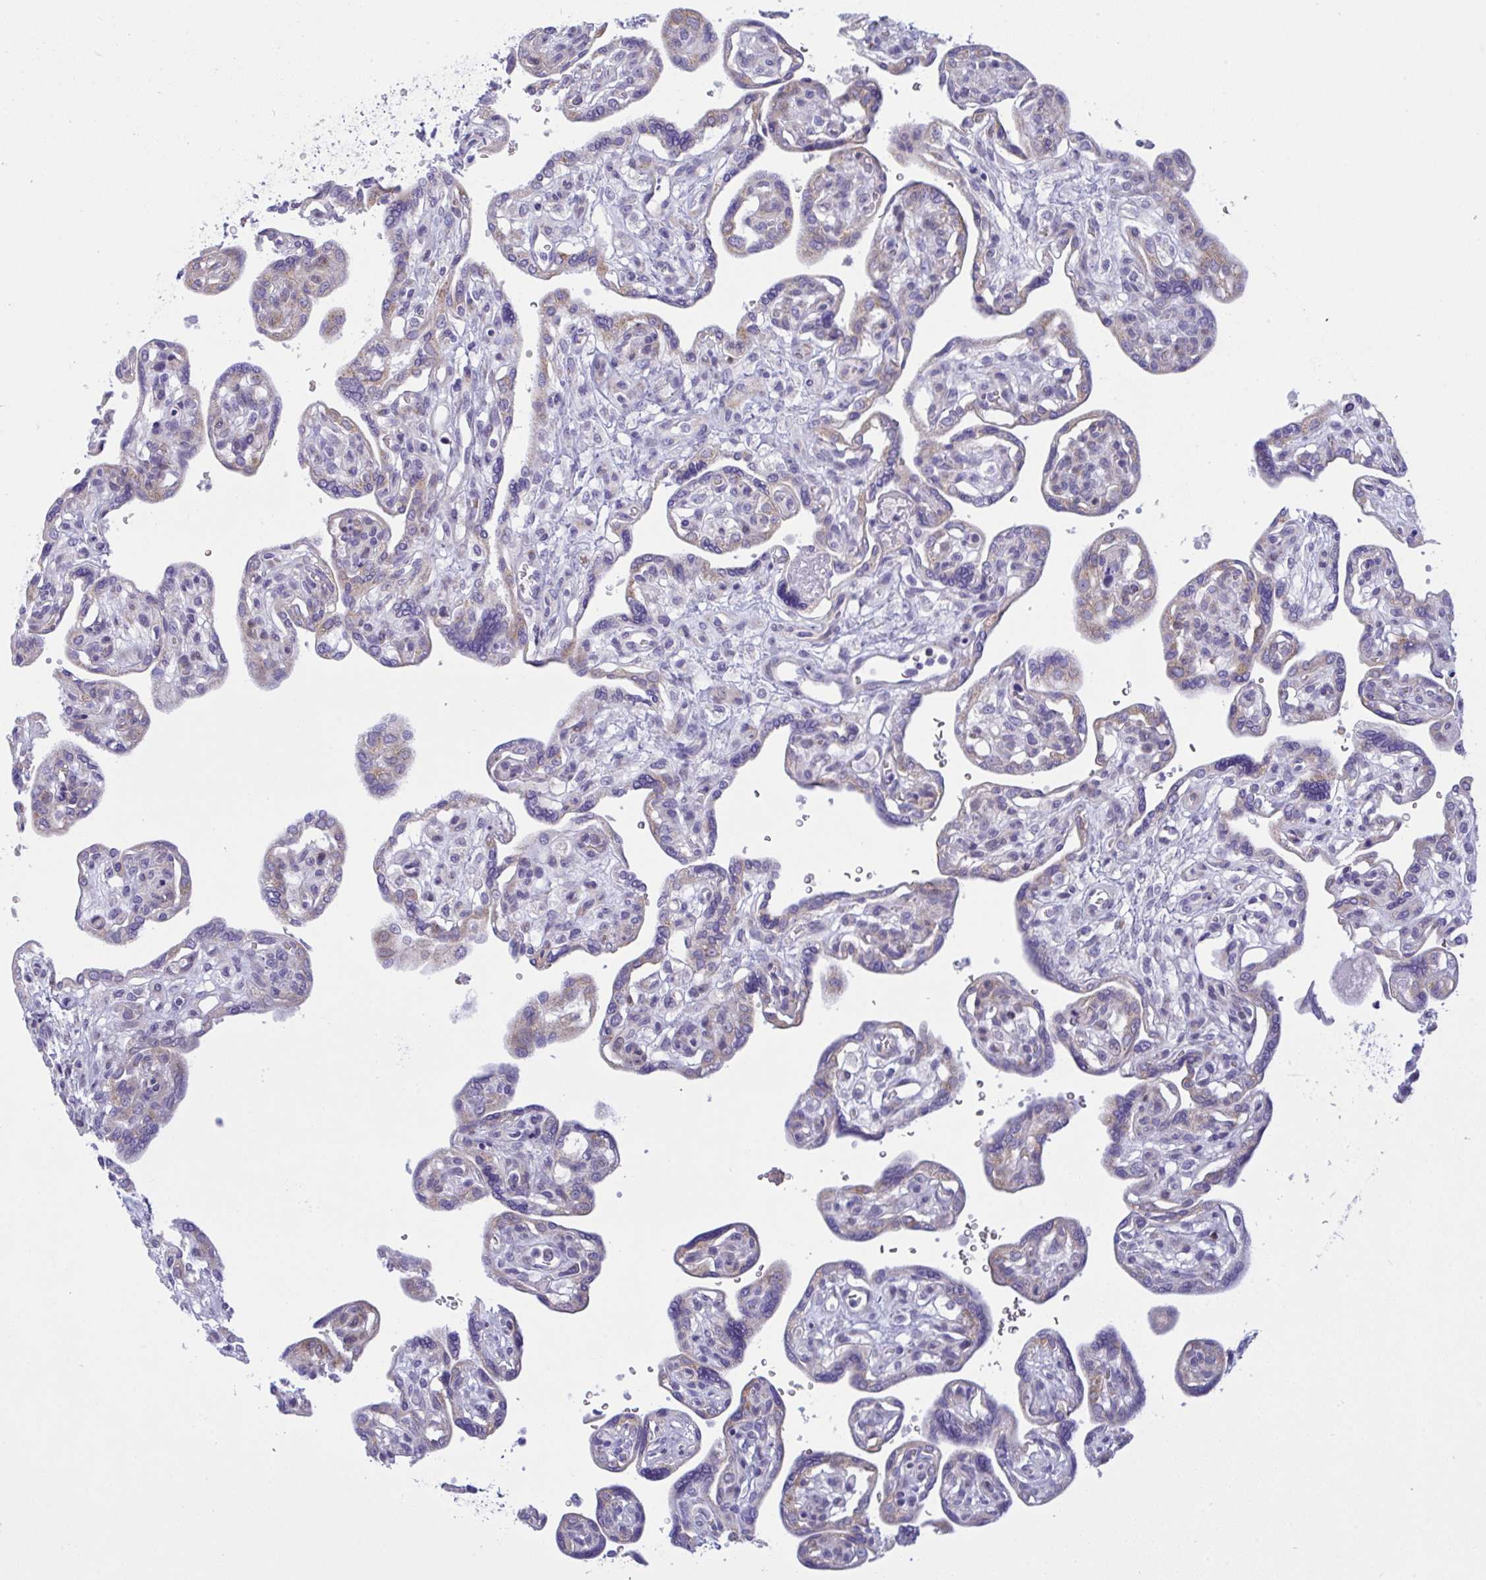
{"staining": {"intensity": "weak", "quantity": "<25%", "location": "cytoplasmic/membranous"}, "tissue": "placenta", "cell_type": "Decidual cells", "image_type": "normal", "snomed": [{"axis": "morphology", "description": "Normal tissue, NOS"}, {"axis": "topography", "description": "Placenta"}], "caption": "High power microscopy photomicrograph of an immunohistochemistry photomicrograph of normal placenta, revealing no significant staining in decidual cells.", "gene": "NTN1", "patient": {"sex": "female", "age": 39}}